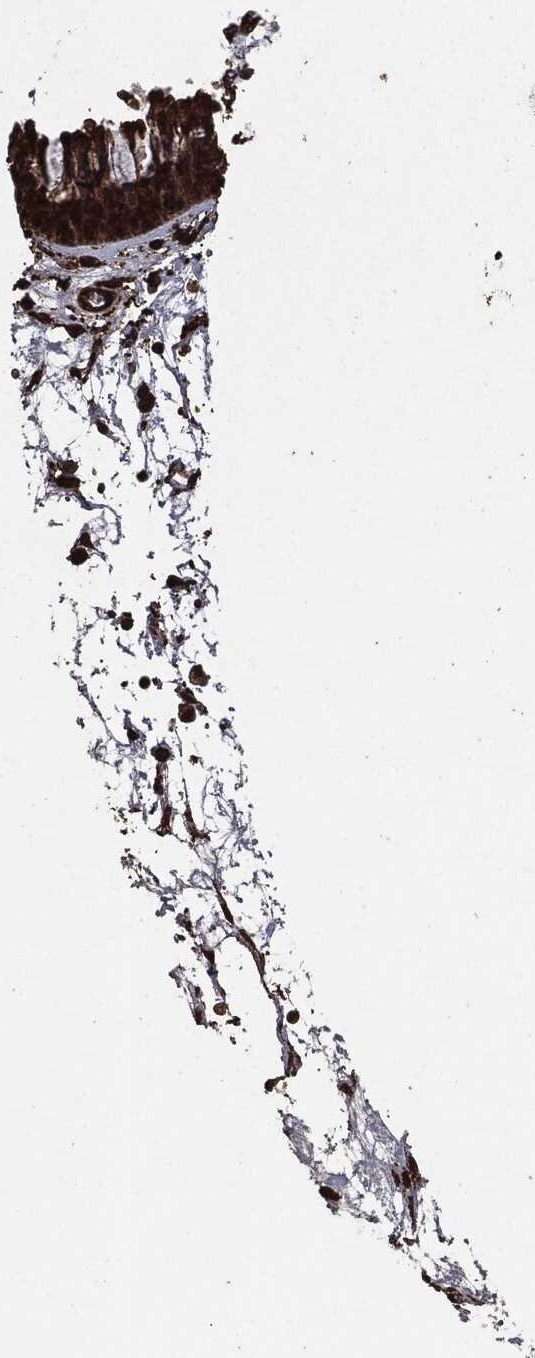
{"staining": {"intensity": "strong", "quantity": ">75%", "location": "cytoplasmic/membranous,nuclear"}, "tissue": "nasopharynx", "cell_type": "Respiratory epithelial cells", "image_type": "normal", "snomed": [{"axis": "morphology", "description": "Normal tissue, NOS"}, {"axis": "topography", "description": "Nasopharynx"}], "caption": "The photomicrograph displays immunohistochemical staining of benign nasopharynx. There is strong cytoplasmic/membranous,nuclear staining is appreciated in about >75% of respiratory epithelial cells.", "gene": "HRAS", "patient": {"sex": "male", "age": 58}}